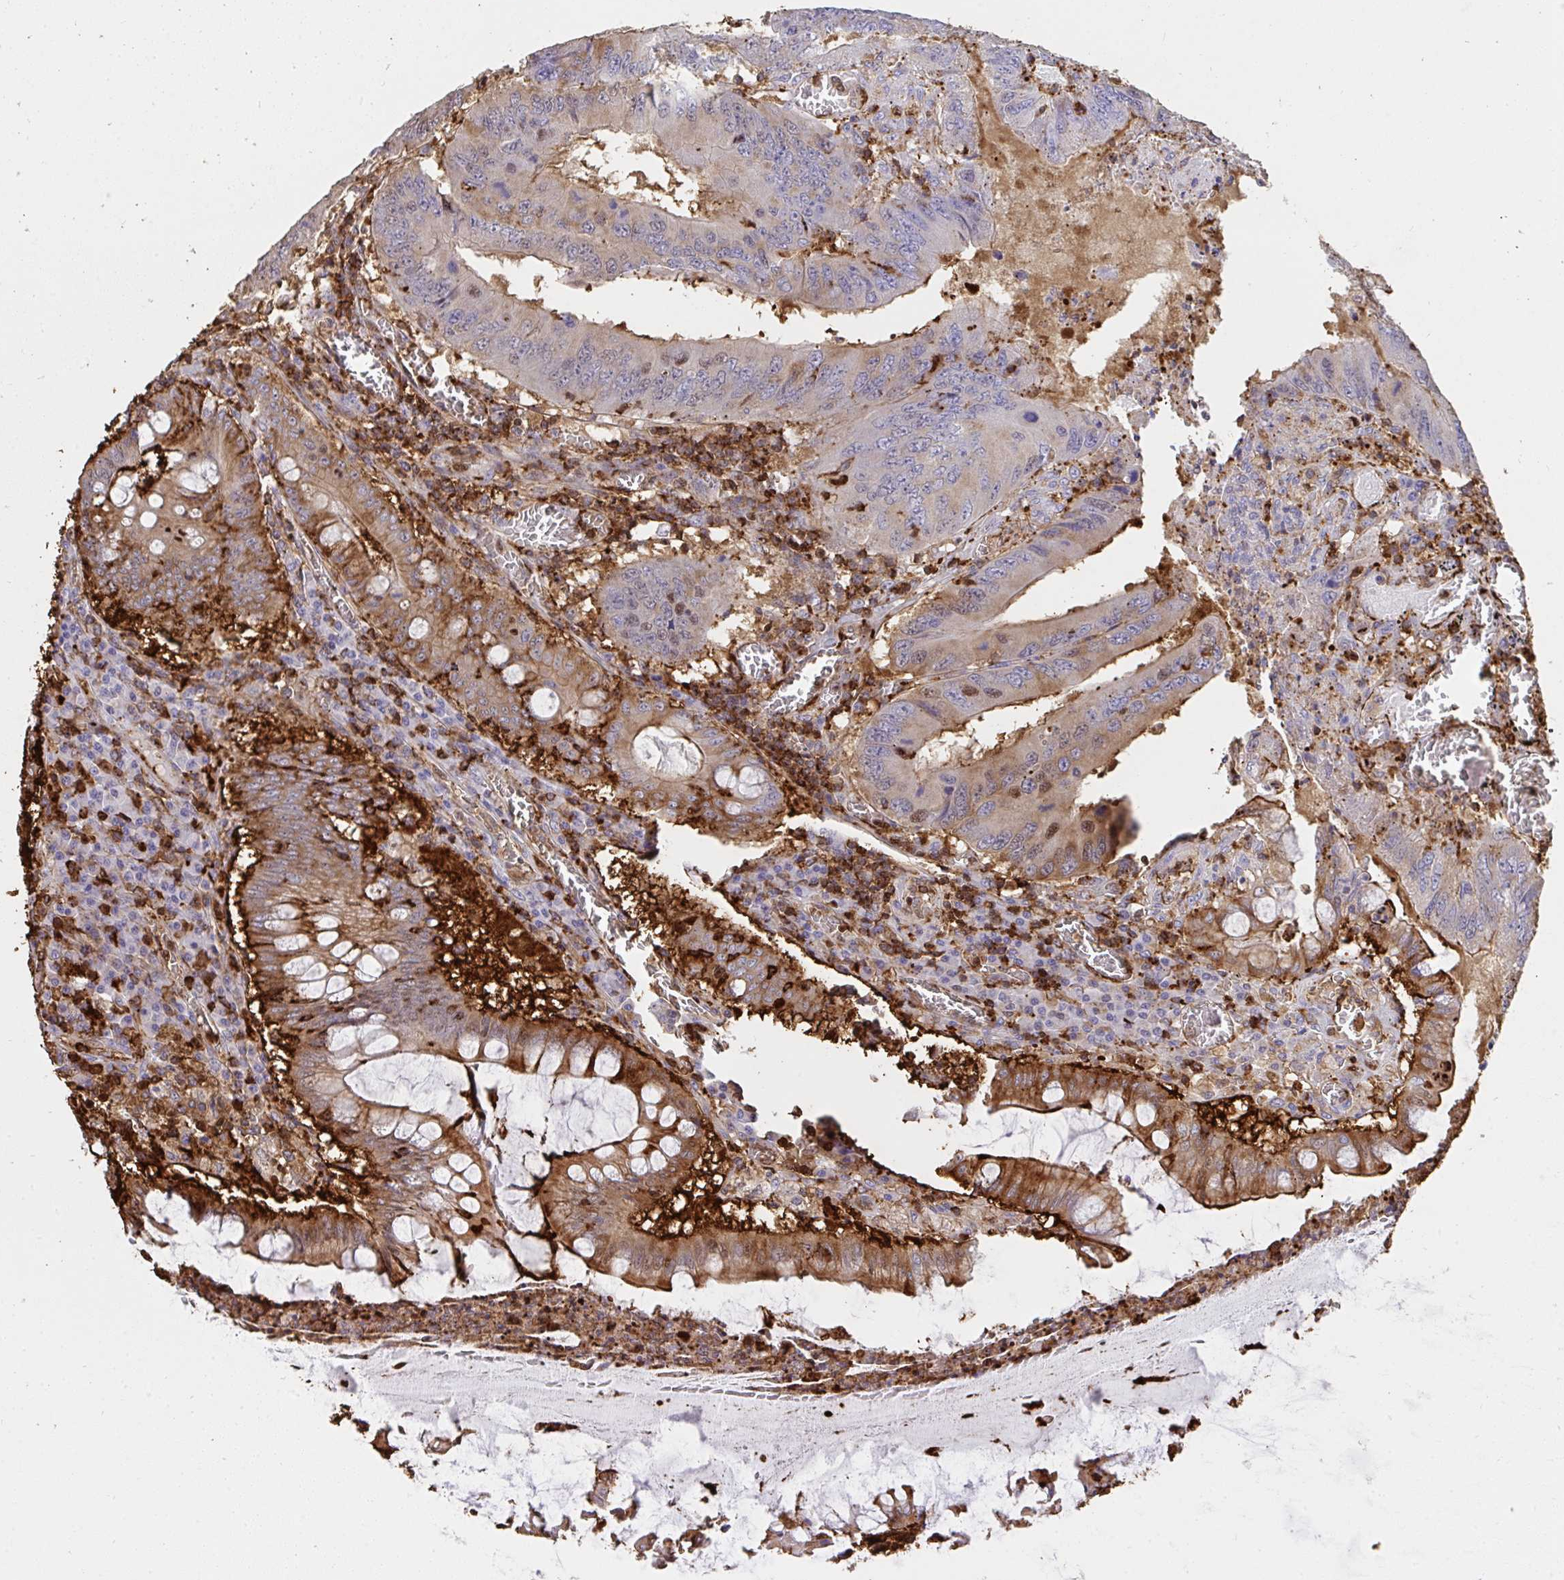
{"staining": {"intensity": "strong", "quantity": "25%-75%", "location": "cytoplasmic/membranous"}, "tissue": "colorectal cancer", "cell_type": "Tumor cells", "image_type": "cancer", "snomed": [{"axis": "morphology", "description": "Adenocarcinoma, NOS"}, {"axis": "topography", "description": "Colon"}], "caption": "Immunohistochemistry (IHC) image of neoplastic tissue: human colorectal adenocarcinoma stained using immunohistochemistry demonstrates high levels of strong protein expression localized specifically in the cytoplasmic/membranous of tumor cells, appearing as a cytoplasmic/membranous brown color.", "gene": "CFL1", "patient": {"sex": "male", "age": 53}}